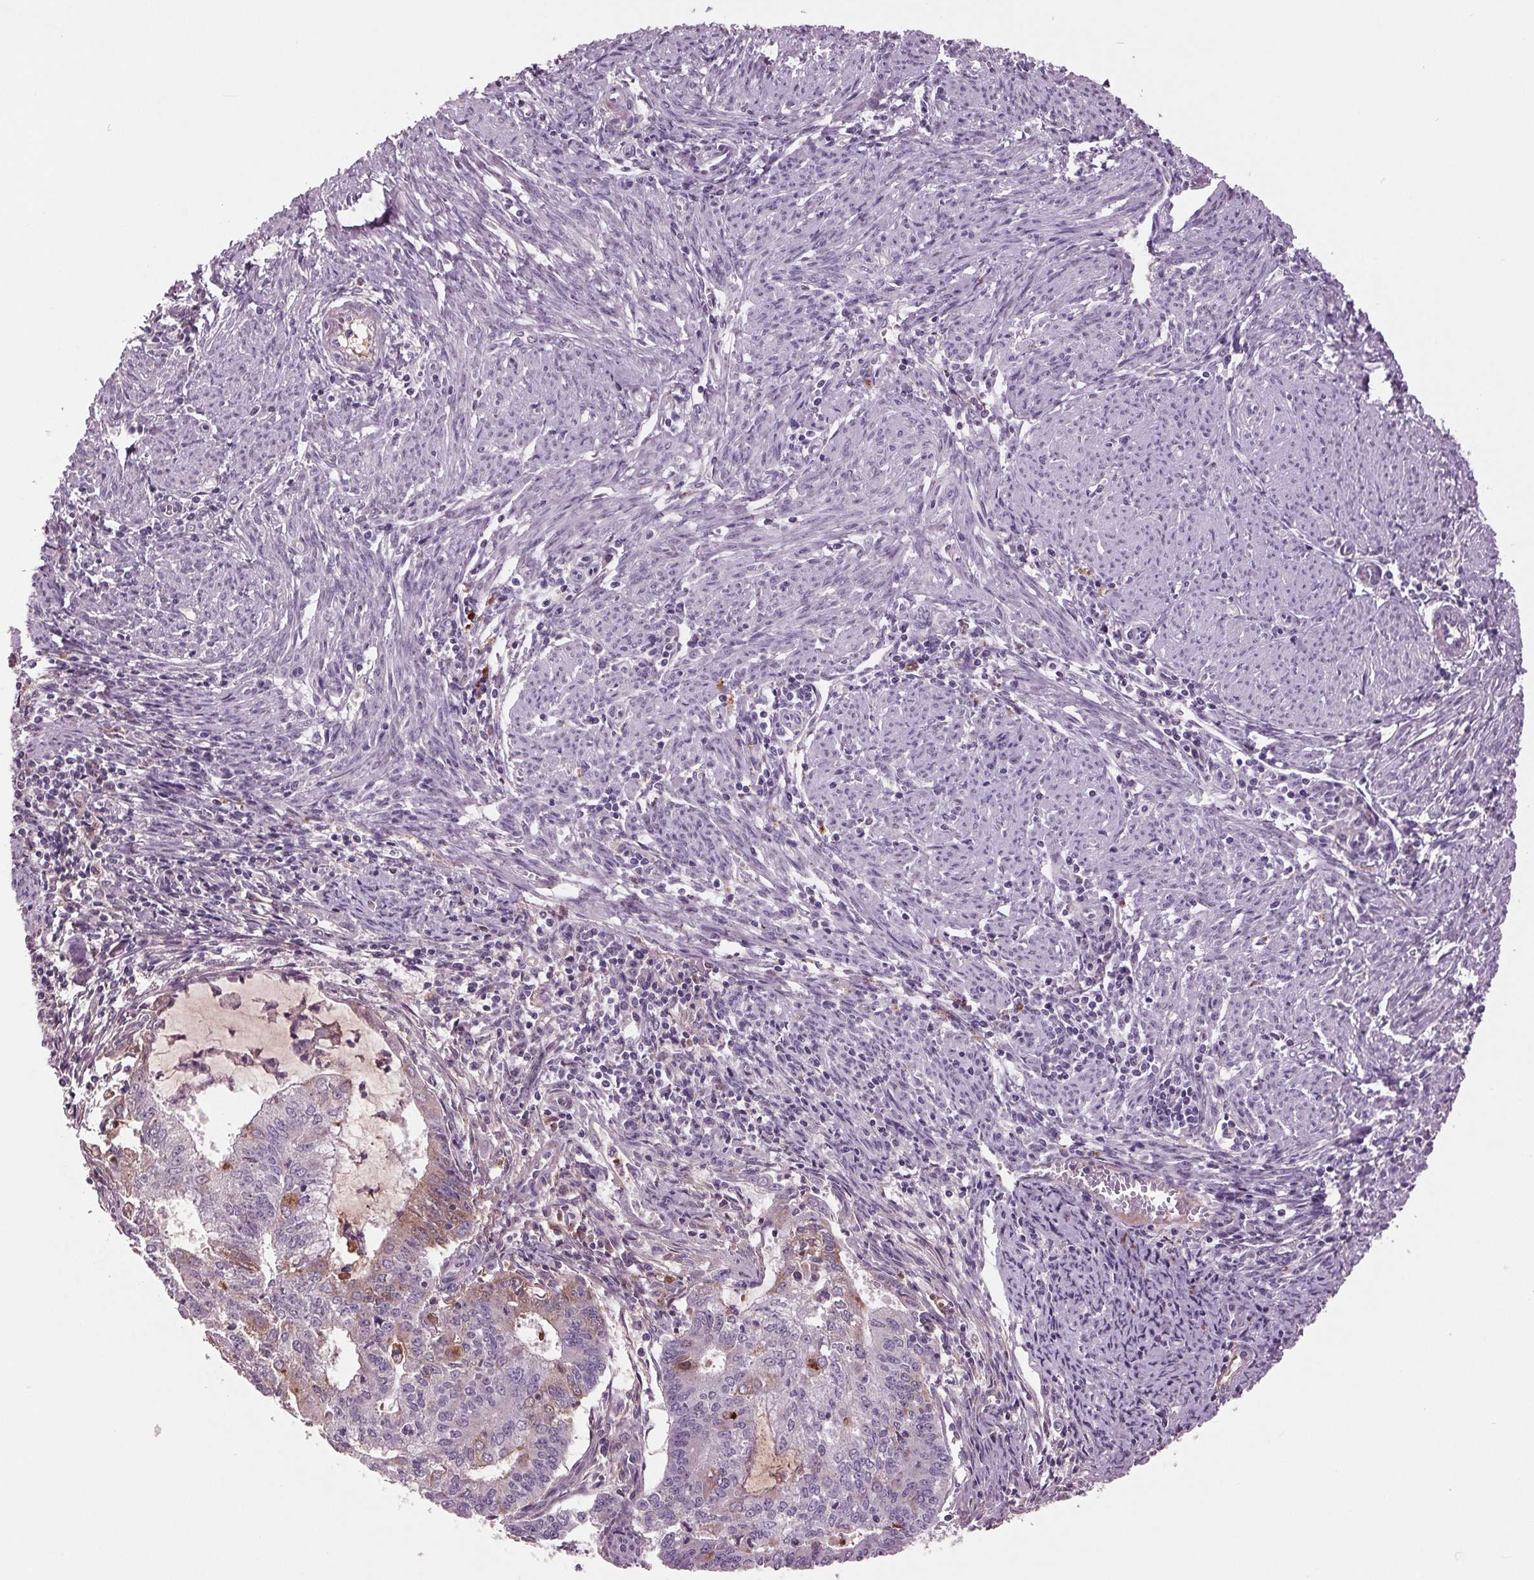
{"staining": {"intensity": "weak", "quantity": "<25%", "location": "cytoplasmic/membranous"}, "tissue": "endometrial cancer", "cell_type": "Tumor cells", "image_type": "cancer", "snomed": [{"axis": "morphology", "description": "Adenocarcinoma, NOS"}, {"axis": "topography", "description": "Endometrium"}], "caption": "An immunohistochemistry (IHC) photomicrograph of endometrial cancer (adenocarcinoma) is shown. There is no staining in tumor cells of endometrial cancer (adenocarcinoma).", "gene": "C6", "patient": {"sex": "female", "age": 61}}